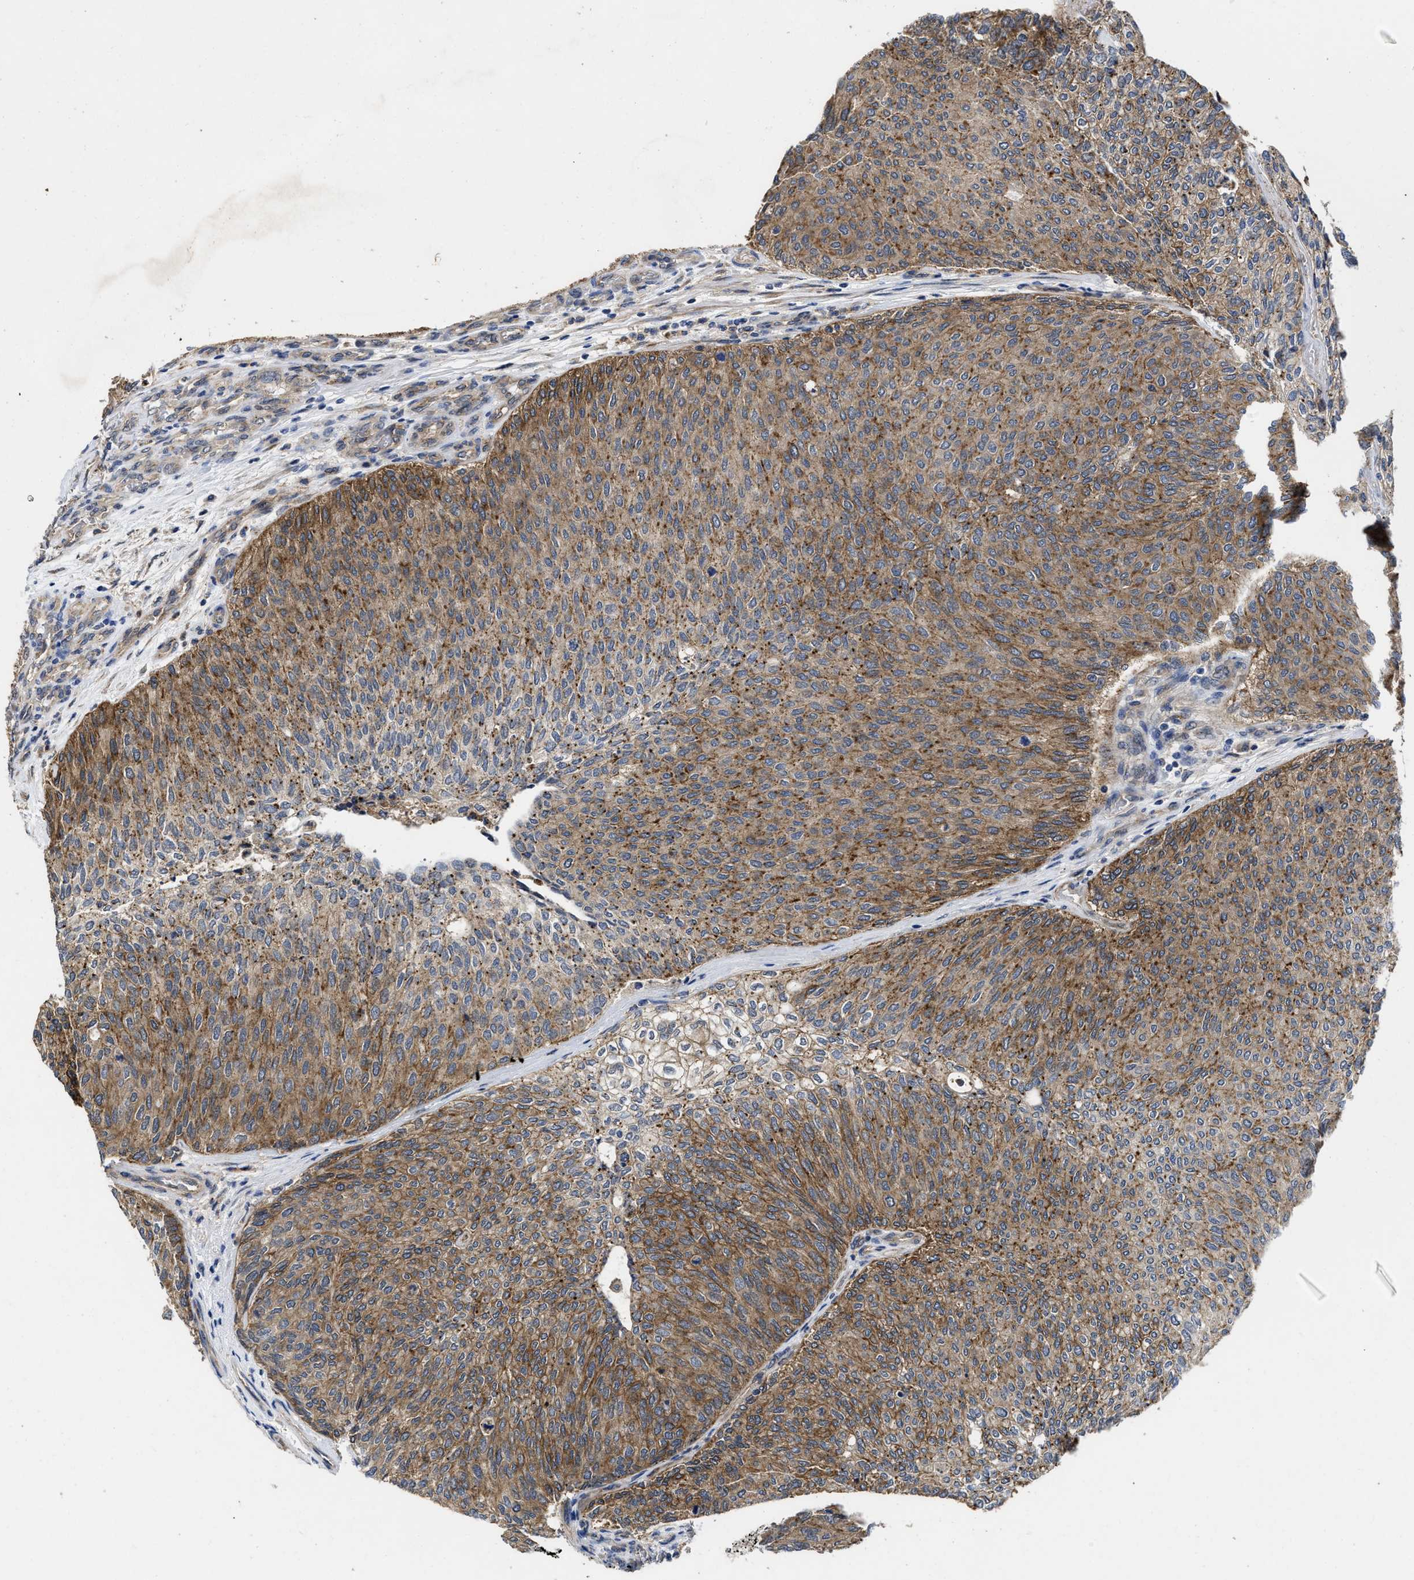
{"staining": {"intensity": "moderate", "quantity": "25%-75%", "location": "cytoplasmic/membranous"}, "tissue": "urothelial cancer", "cell_type": "Tumor cells", "image_type": "cancer", "snomed": [{"axis": "morphology", "description": "Urothelial carcinoma, Low grade"}, {"axis": "topography", "description": "Urinary bladder"}], "caption": "This histopathology image exhibits IHC staining of human urothelial cancer, with medium moderate cytoplasmic/membranous positivity in about 25%-75% of tumor cells.", "gene": "PKD2", "patient": {"sex": "female", "age": 79}}